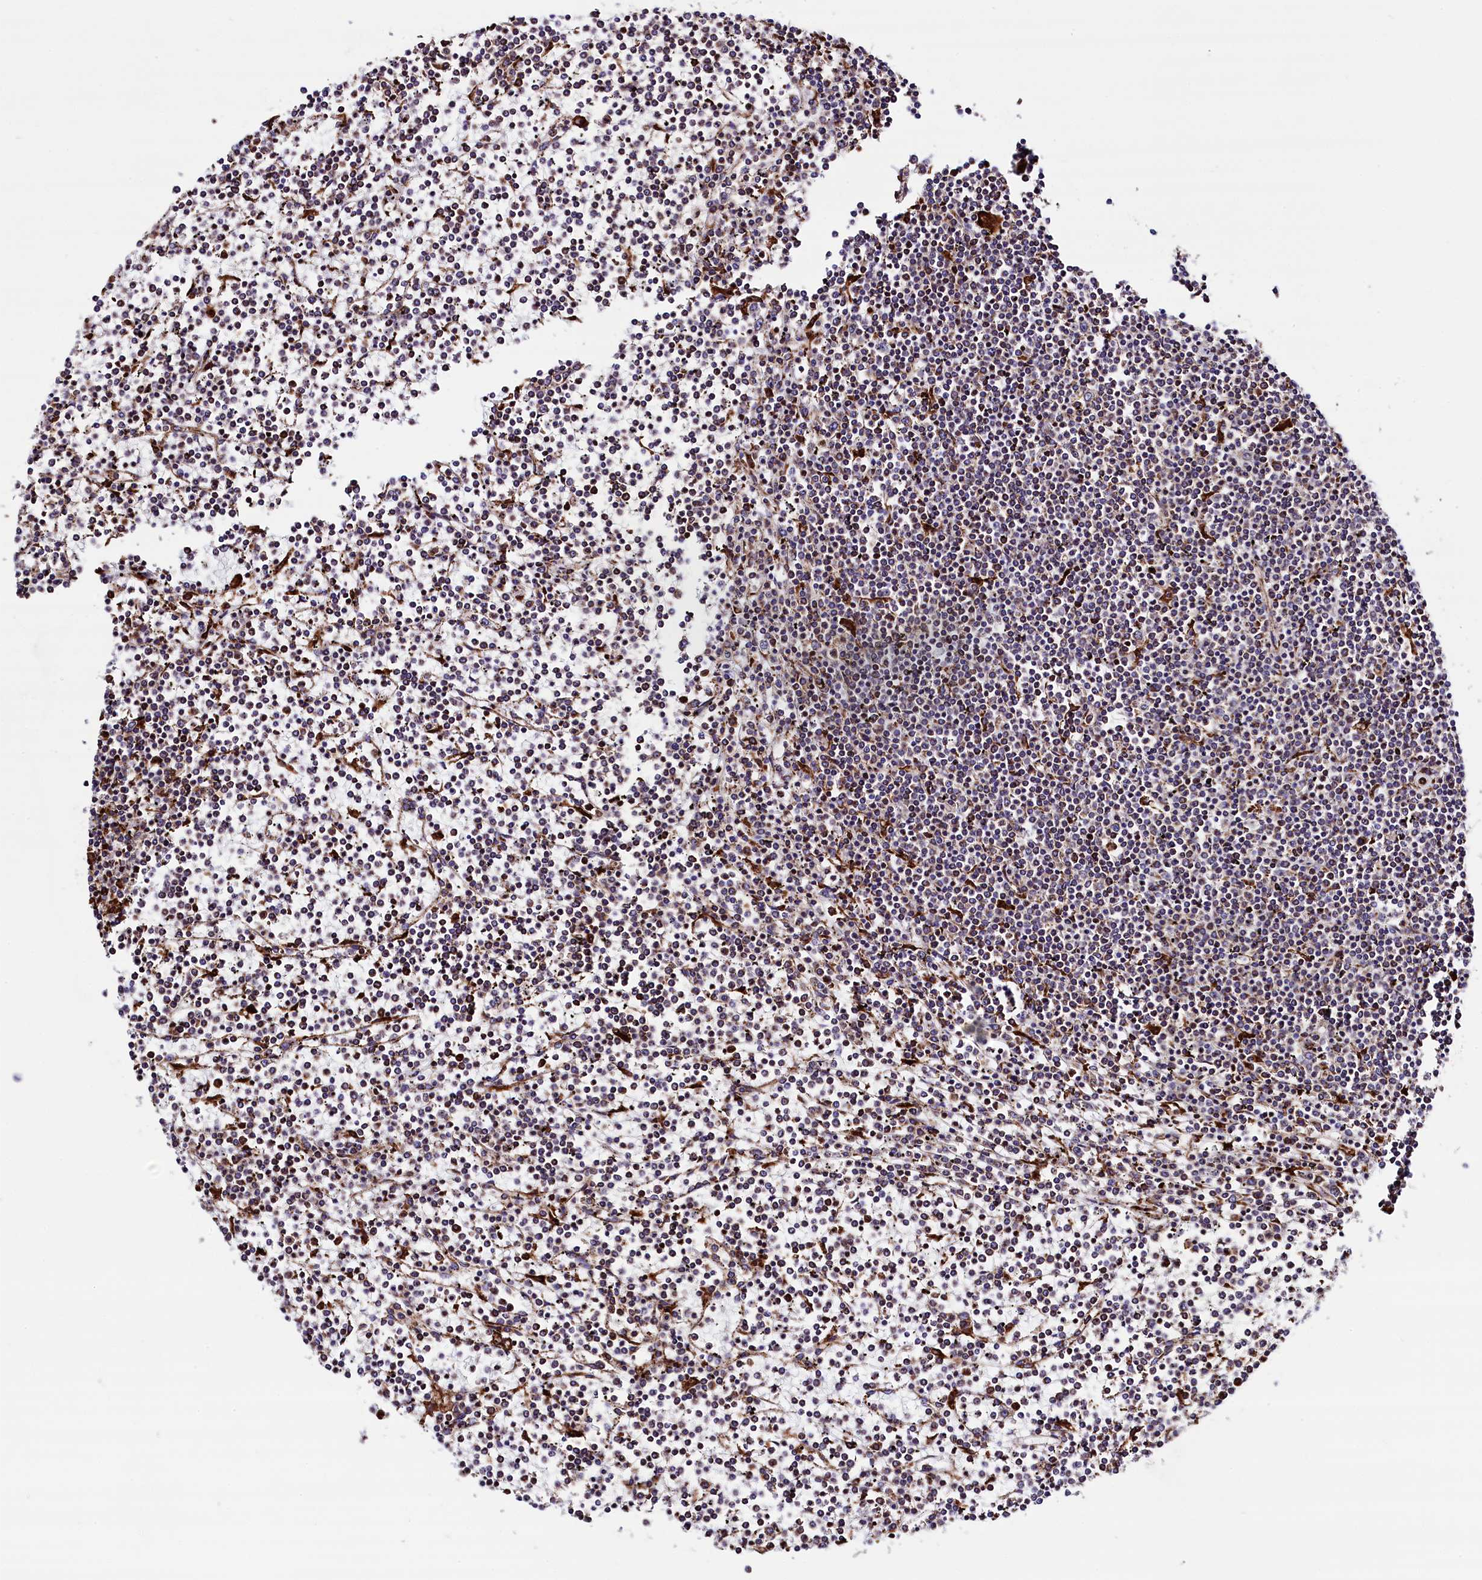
{"staining": {"intensity": "negative", "quantity": "none", "location": "none"}, "tissue": "lymphoma", "cell_type": "Tumor cells", "image_type": "cancer", "snomed": [{"axis": "morphology", "description": "Malignant lymphoma, non-Hodgkin's type, Low grade"}, {"axis": "topography", "description": "Spleen"}], "caption": "High power microscopy histopathology image of an immunohistochemistry photomicrograph of lymphoma, revealing no significant staining in tumor cells.", "gene": "CMTR2", "patient": {"sex": "female", "age": 19}}